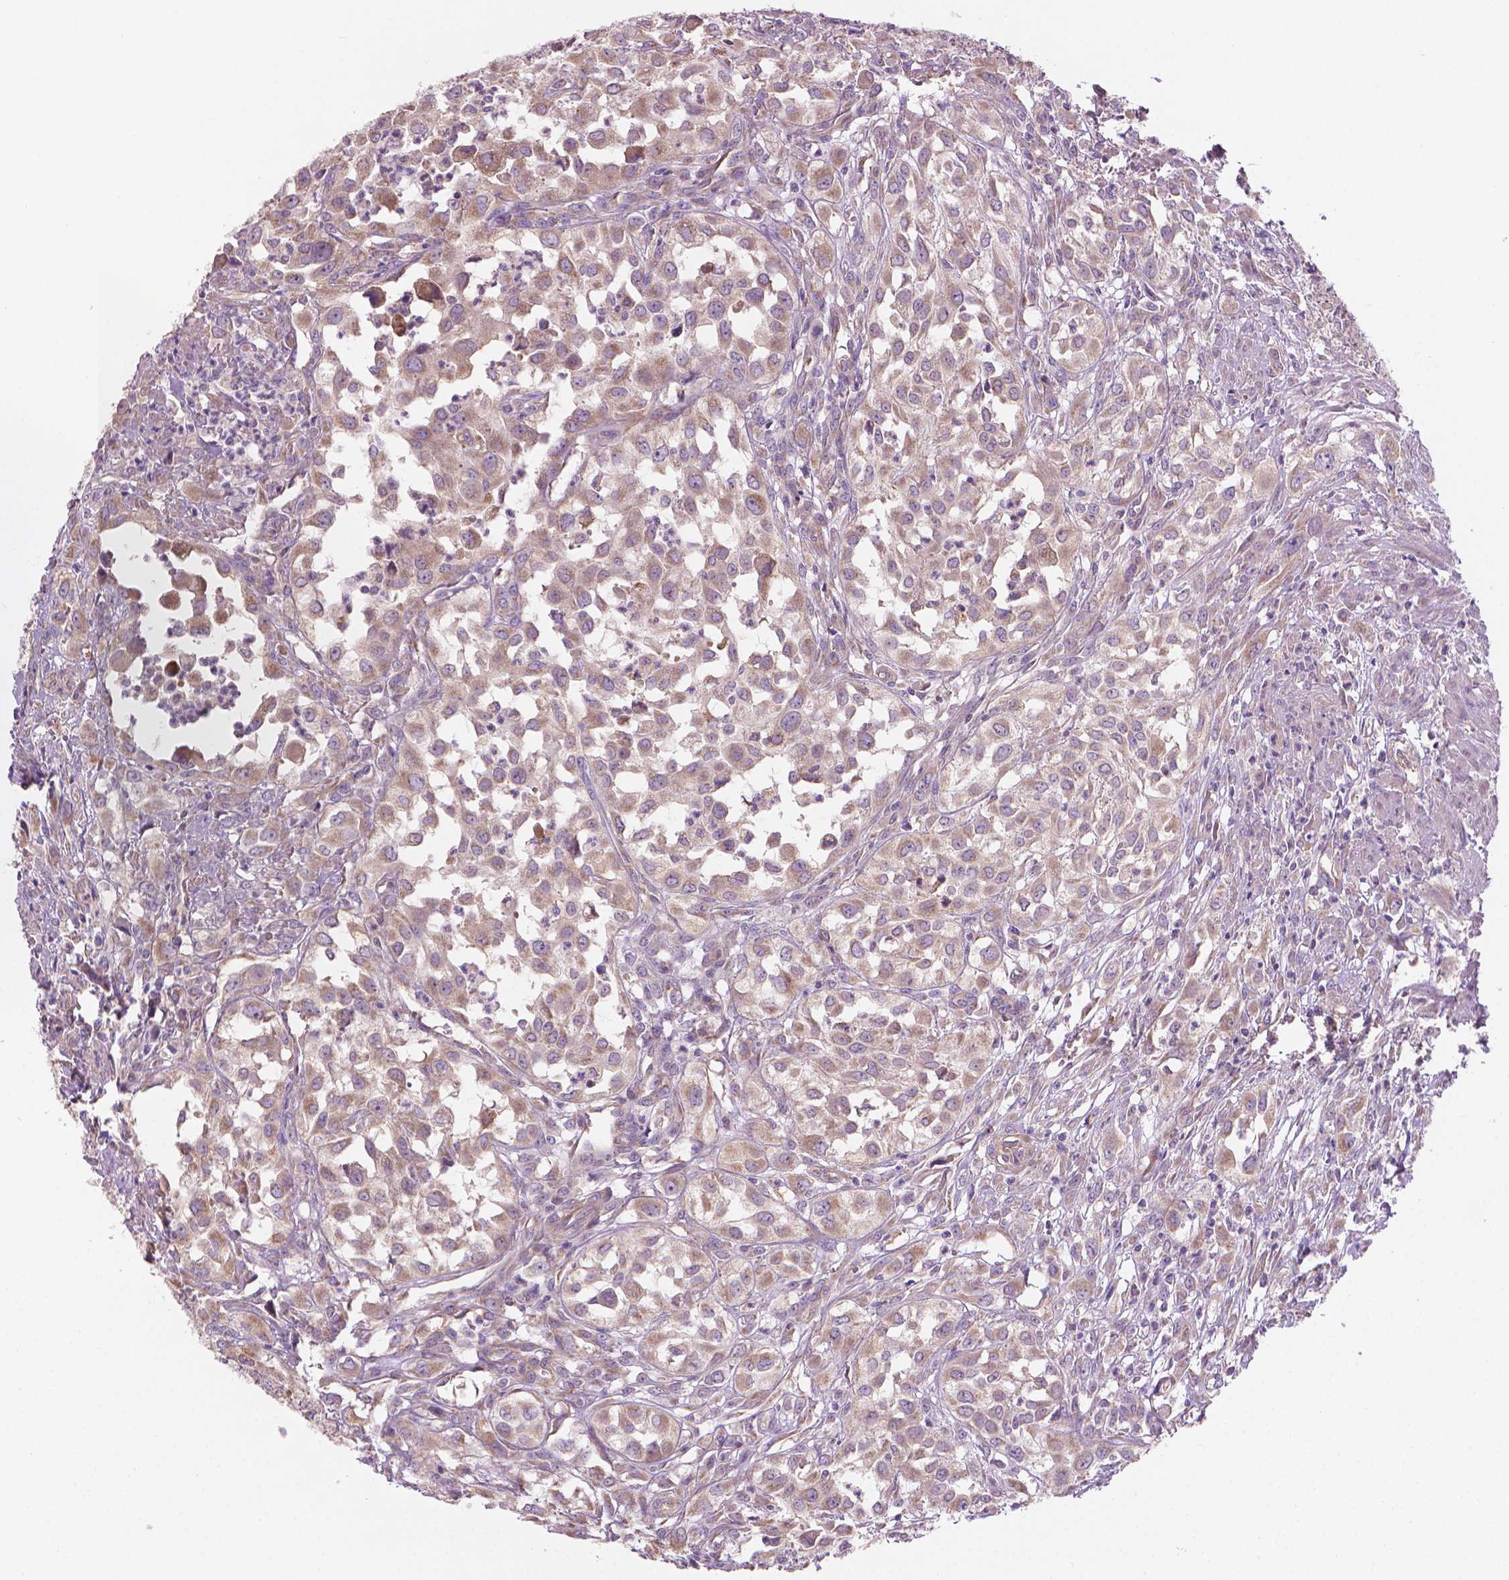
{"staining": {"intensity": "moderate", "quantity": ">75%", "location": "cytoplasmic/membranous"}, "tissue": "urothelial cancer", "cell_type": "Tumor cells", "image_type": "cancer", "snomed": [{"axis": "morphology", "description": "Urothelial carcinoma, High grade"}, {"axis": "topography", "description": "Urinary bladder"}], "caption": "Tumor cells display medium levels of moderate cytoplasmic/membranous expression in about >75% of cells in urothelial carcinoma (high-grade). (DAB (3,3'-diaminobenzidine) = brown stain, brightfield microscopy at high magnification).", "gene": "TTC29", "patient": {"sex": "male", "age": 67}}